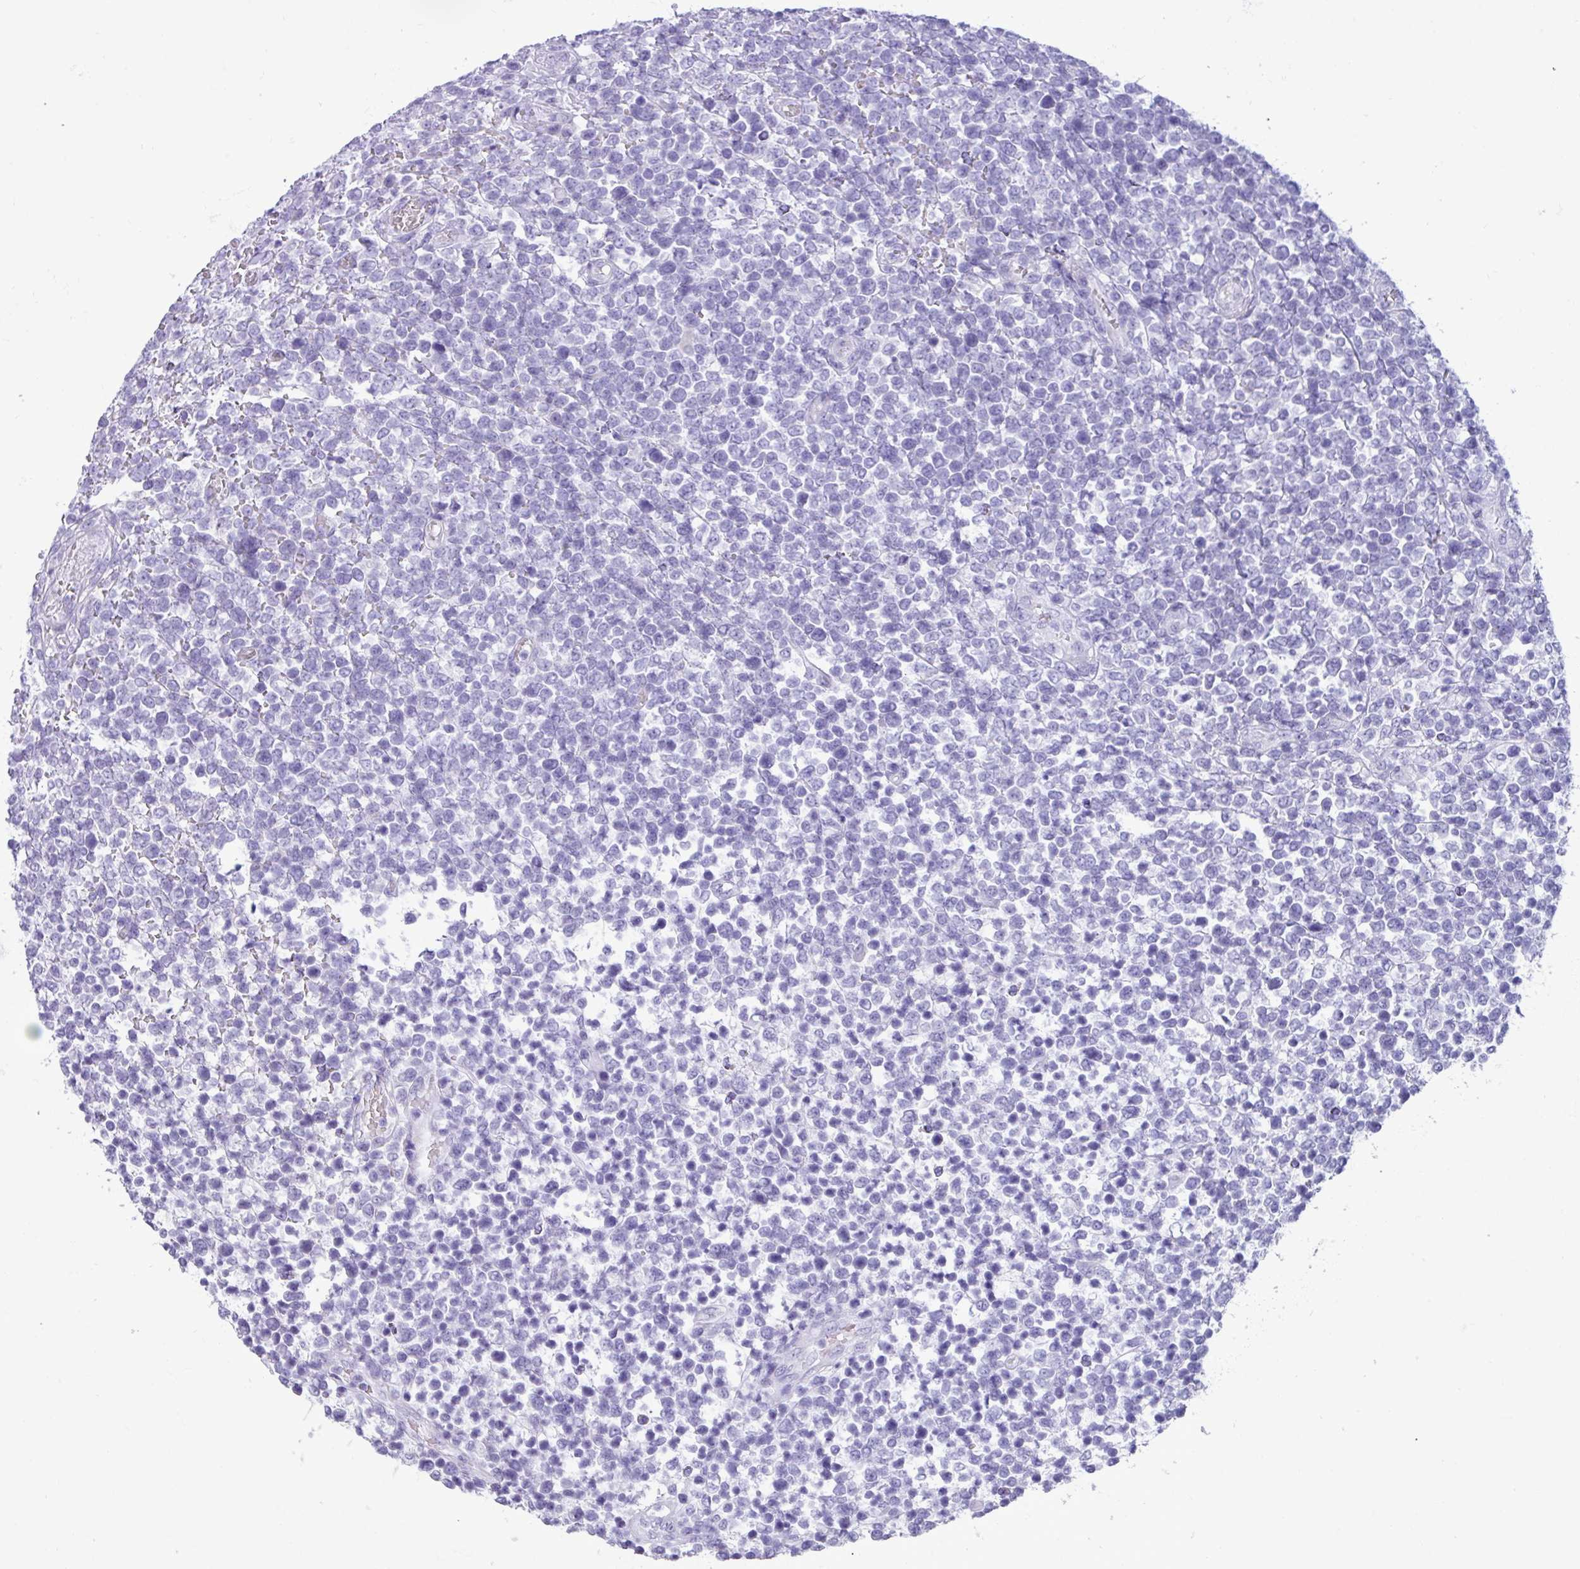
{"staining": {"intensity": "negative", "quantity": "none", "location": "none"}, "tissue": "lymphoma", "cell_type": "Tumor cells", "image_type": "cancer", "snomed": [{"axis": "morphology", "description": "Malignant lymphoma, non-Hodgkin's type, High grade"}, {"axis": "topography", "description": "Soft tissue"}], "caption": "An image of high-grade malignant lymphoma, non-Hodgkin's type stained for a protein reveals no brown staining in tumor cells.", "gene": "STIMATE", "patient": {"sex": "female", "age": 56}}